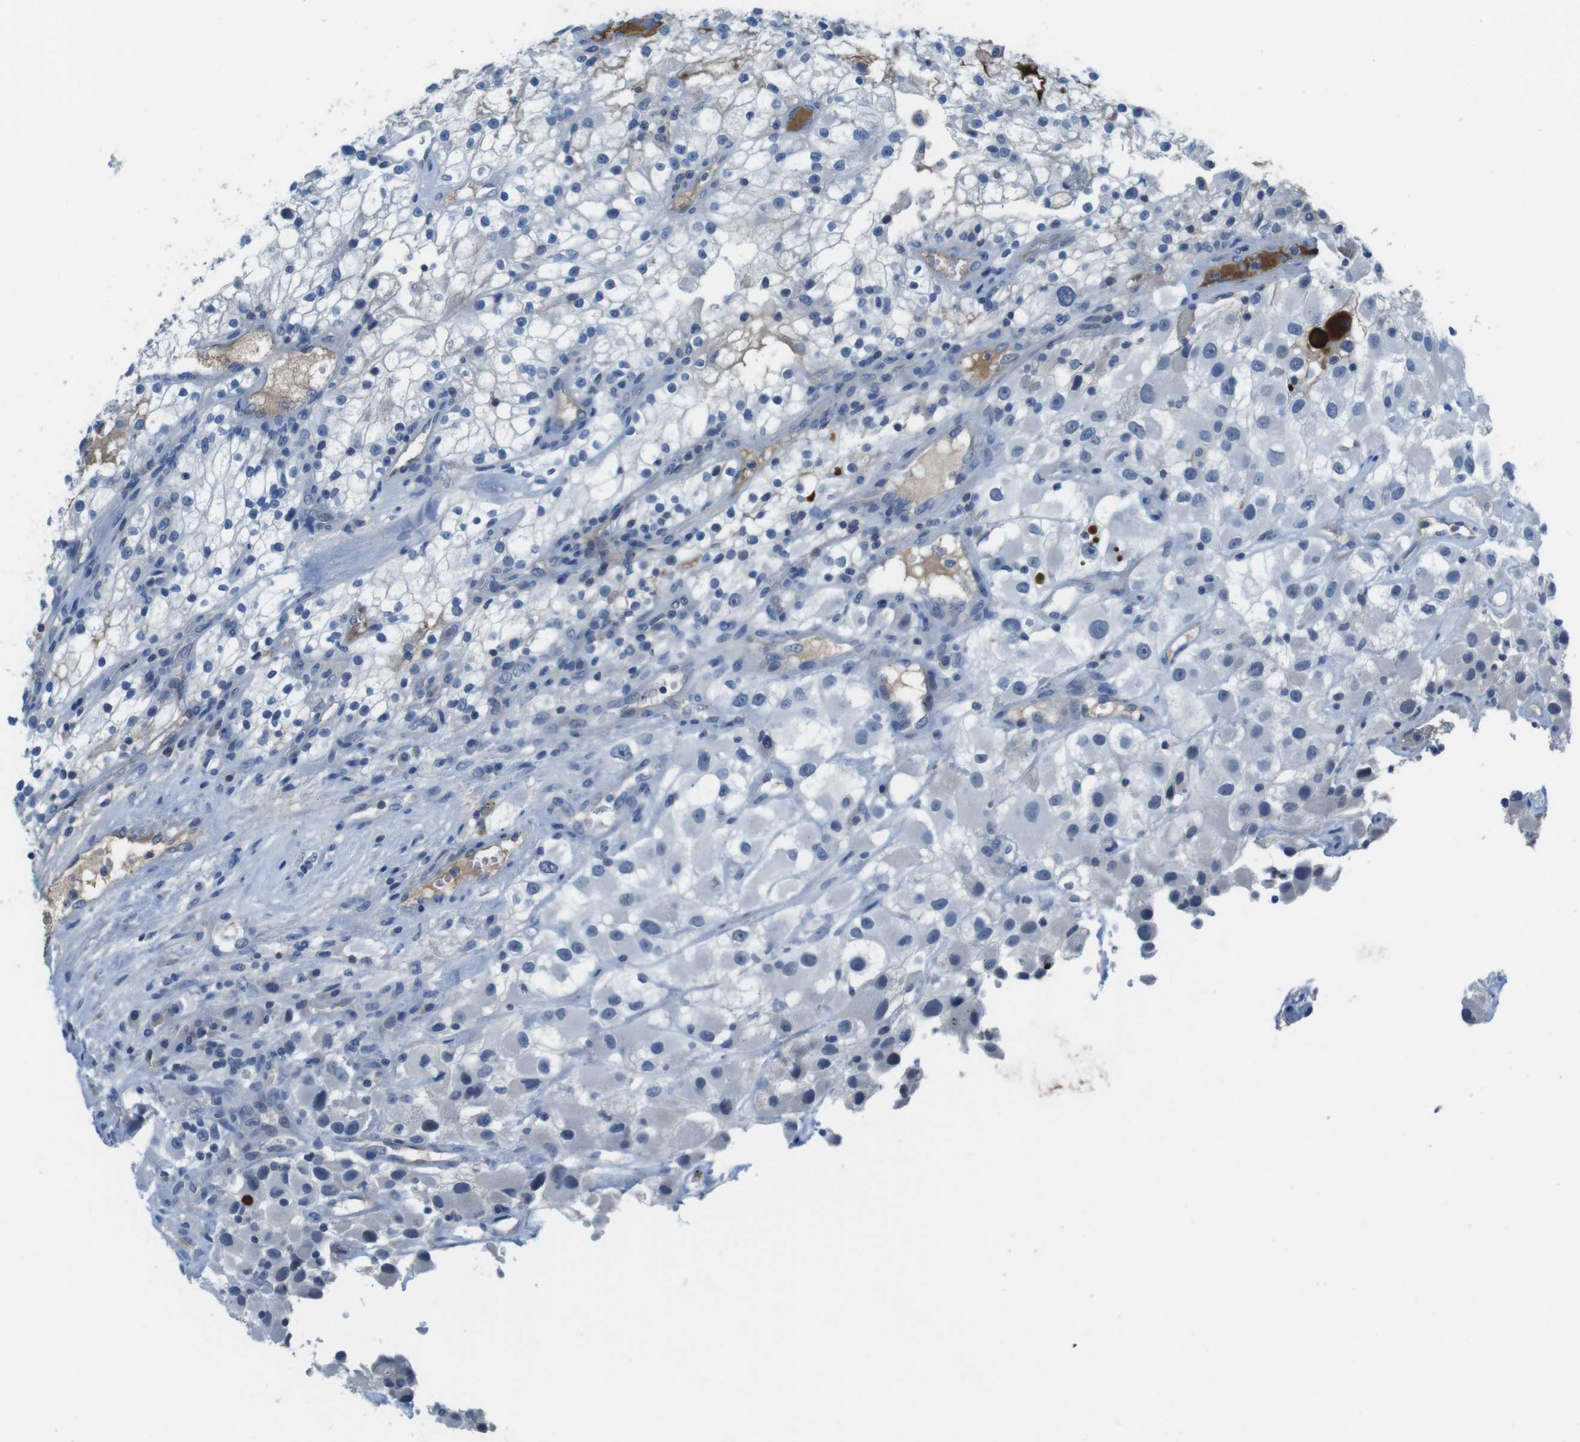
{"staining": {"intensity": "negative", "quantity": "none", "location": "none"}, "tissue": "renal cancer", "cell_type": "Tumor cells", "image_type": "cancer", "snomed": [{"axis": "morphology", "description": "Adenocarcinoma, NOS"}, {"axis": "topography", "description": "Kidney"}], "caption": "Immunohistochemistry photomicrograph of human renal adenocarcinoma stained for a protein (brown), which displays no staining in tumor cells. The staining was performed using DAB (3,3'-diaminobenzidine) to visualize the protein expression in brown, while the nuclei were stained in blue with hematoxylin (Magnification: 20x).", "gene": "TMPRSS15", "patient": {"sex": "female", "age": 52}}